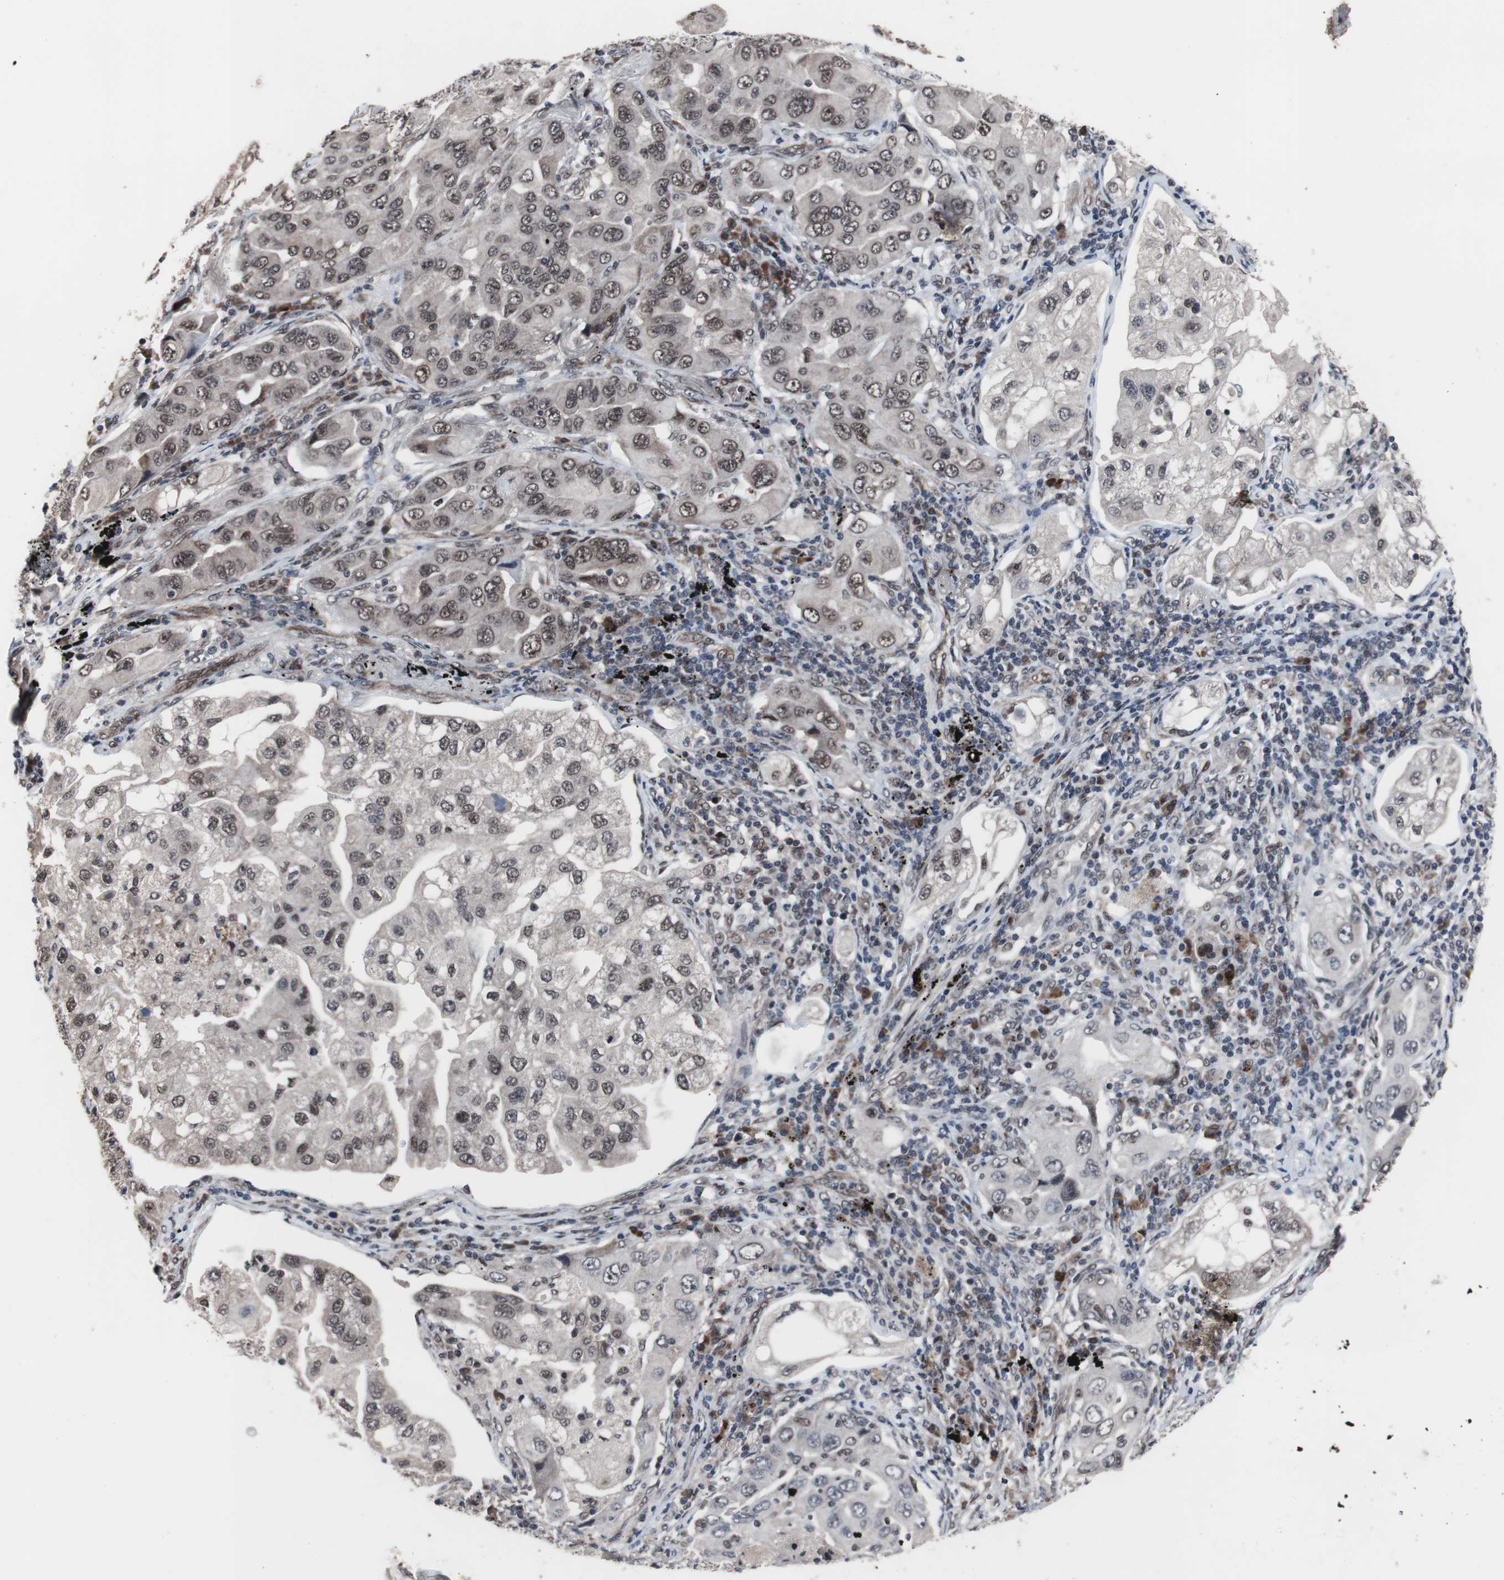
{"staining": {"intensity": "weak", "quantity": "25%-75%", "location": "cytoplasmic/membranous,nuclear"}, "tissue": "lung cancer", "cell_type": "Tumor cells", "image_type": "cancer", "snomed": [{"axis": "morphology", "description": "Adenocarcinoma, NOS"}, {"axis": "topography", "description": "Lung"}], "caption": "There is low levels of weak cytoplasmic/membranous and nuclear positivity in tumor cells of lung adenocarcinoma, as demonstrated by immunohistochemical staining (brown color).", "gene": "GTF2F2", "patient": {"sex": "female", "age": 65}}